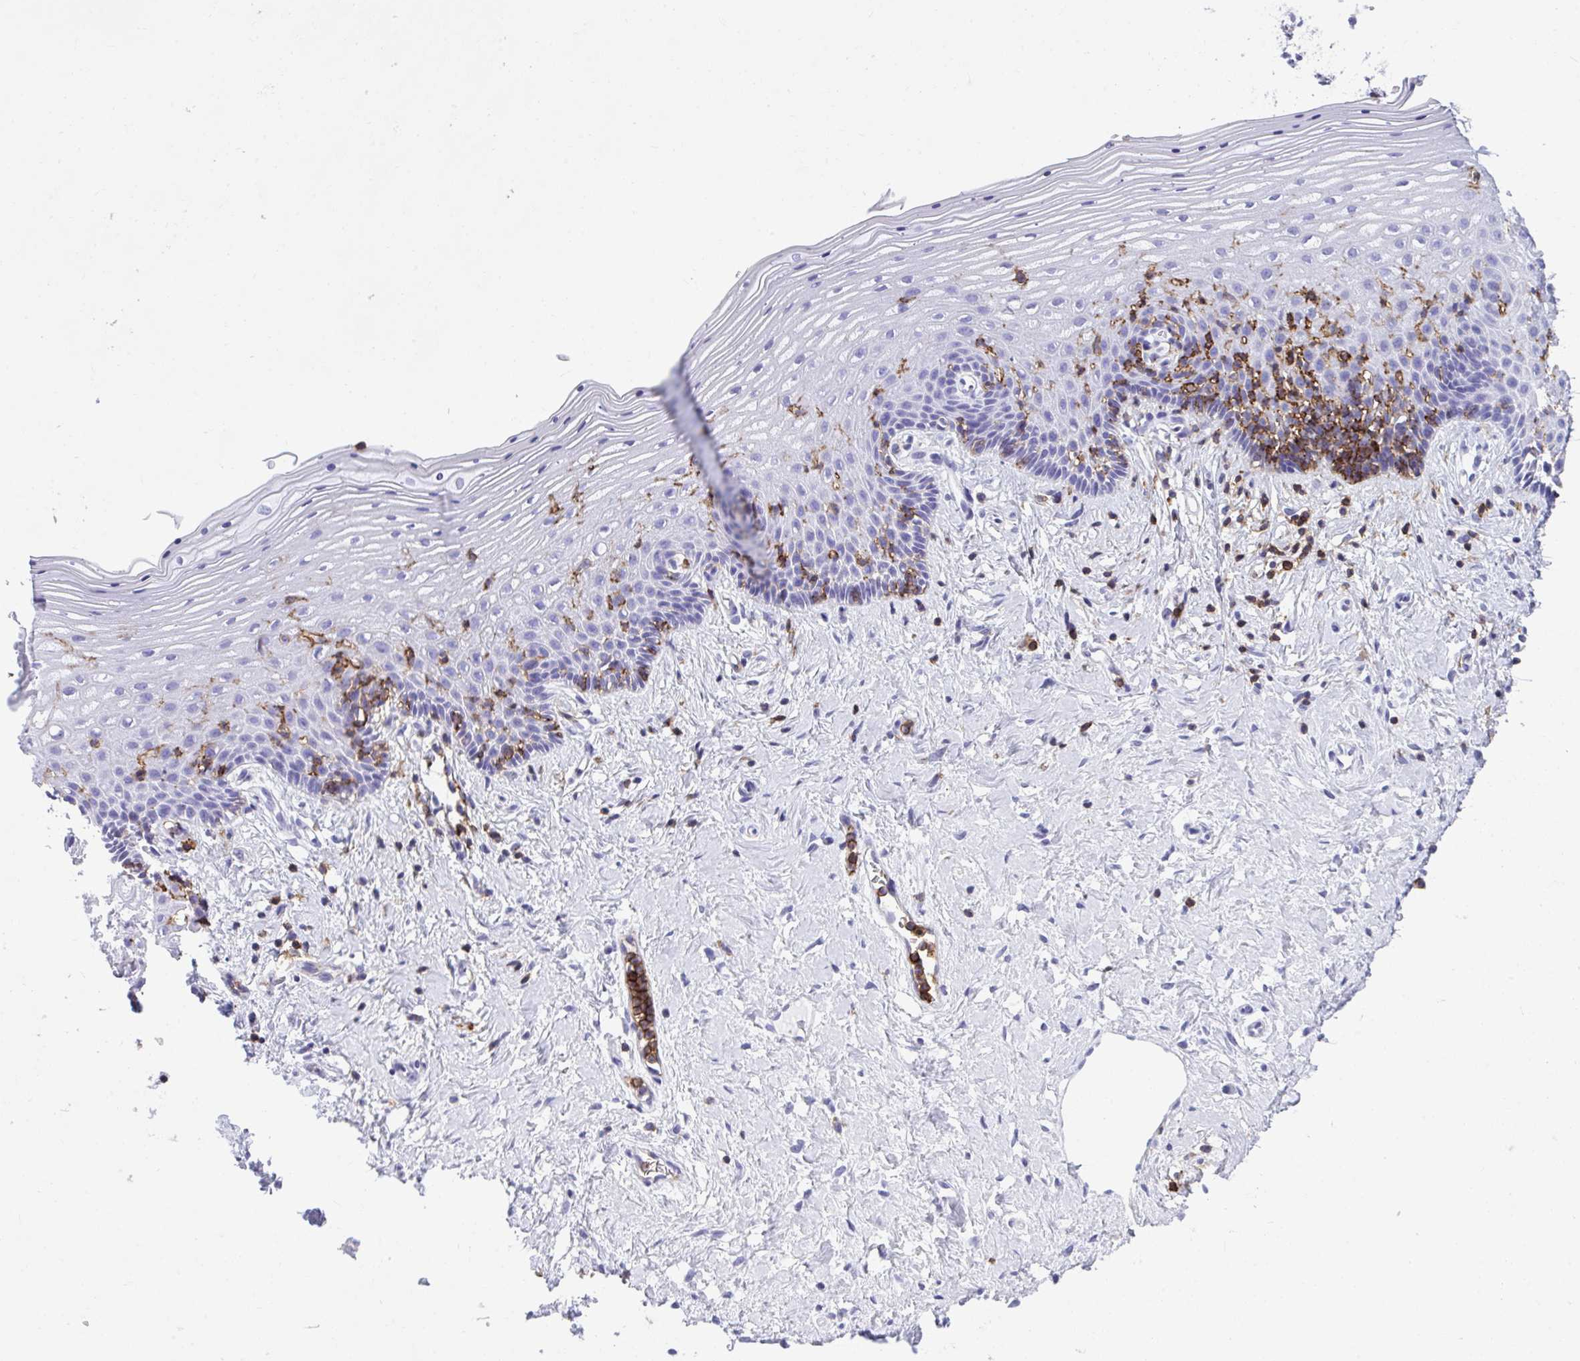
{"staining": {"intensity": "negative", "quantity": "none", "location": "none"}, "tissue": "vagina", "cell_type": "Squamous epithelial cells", "image_type": "normal", "snomed": [{"axis": "morphology", "description": "Normal tissue, NOS"}, {"axis": "topography", "description": "Vagina"}], "caption": "Protein analysis of unremarkable vagina displays no significant expression in squamous epithelial cells. (DAB (3,3'-diaminobenzidine) immunohistochemistry (IHC) with hematoxylin counter stain).", "gene": "SPN", "patient": {"sex": "female", "age": 42}}